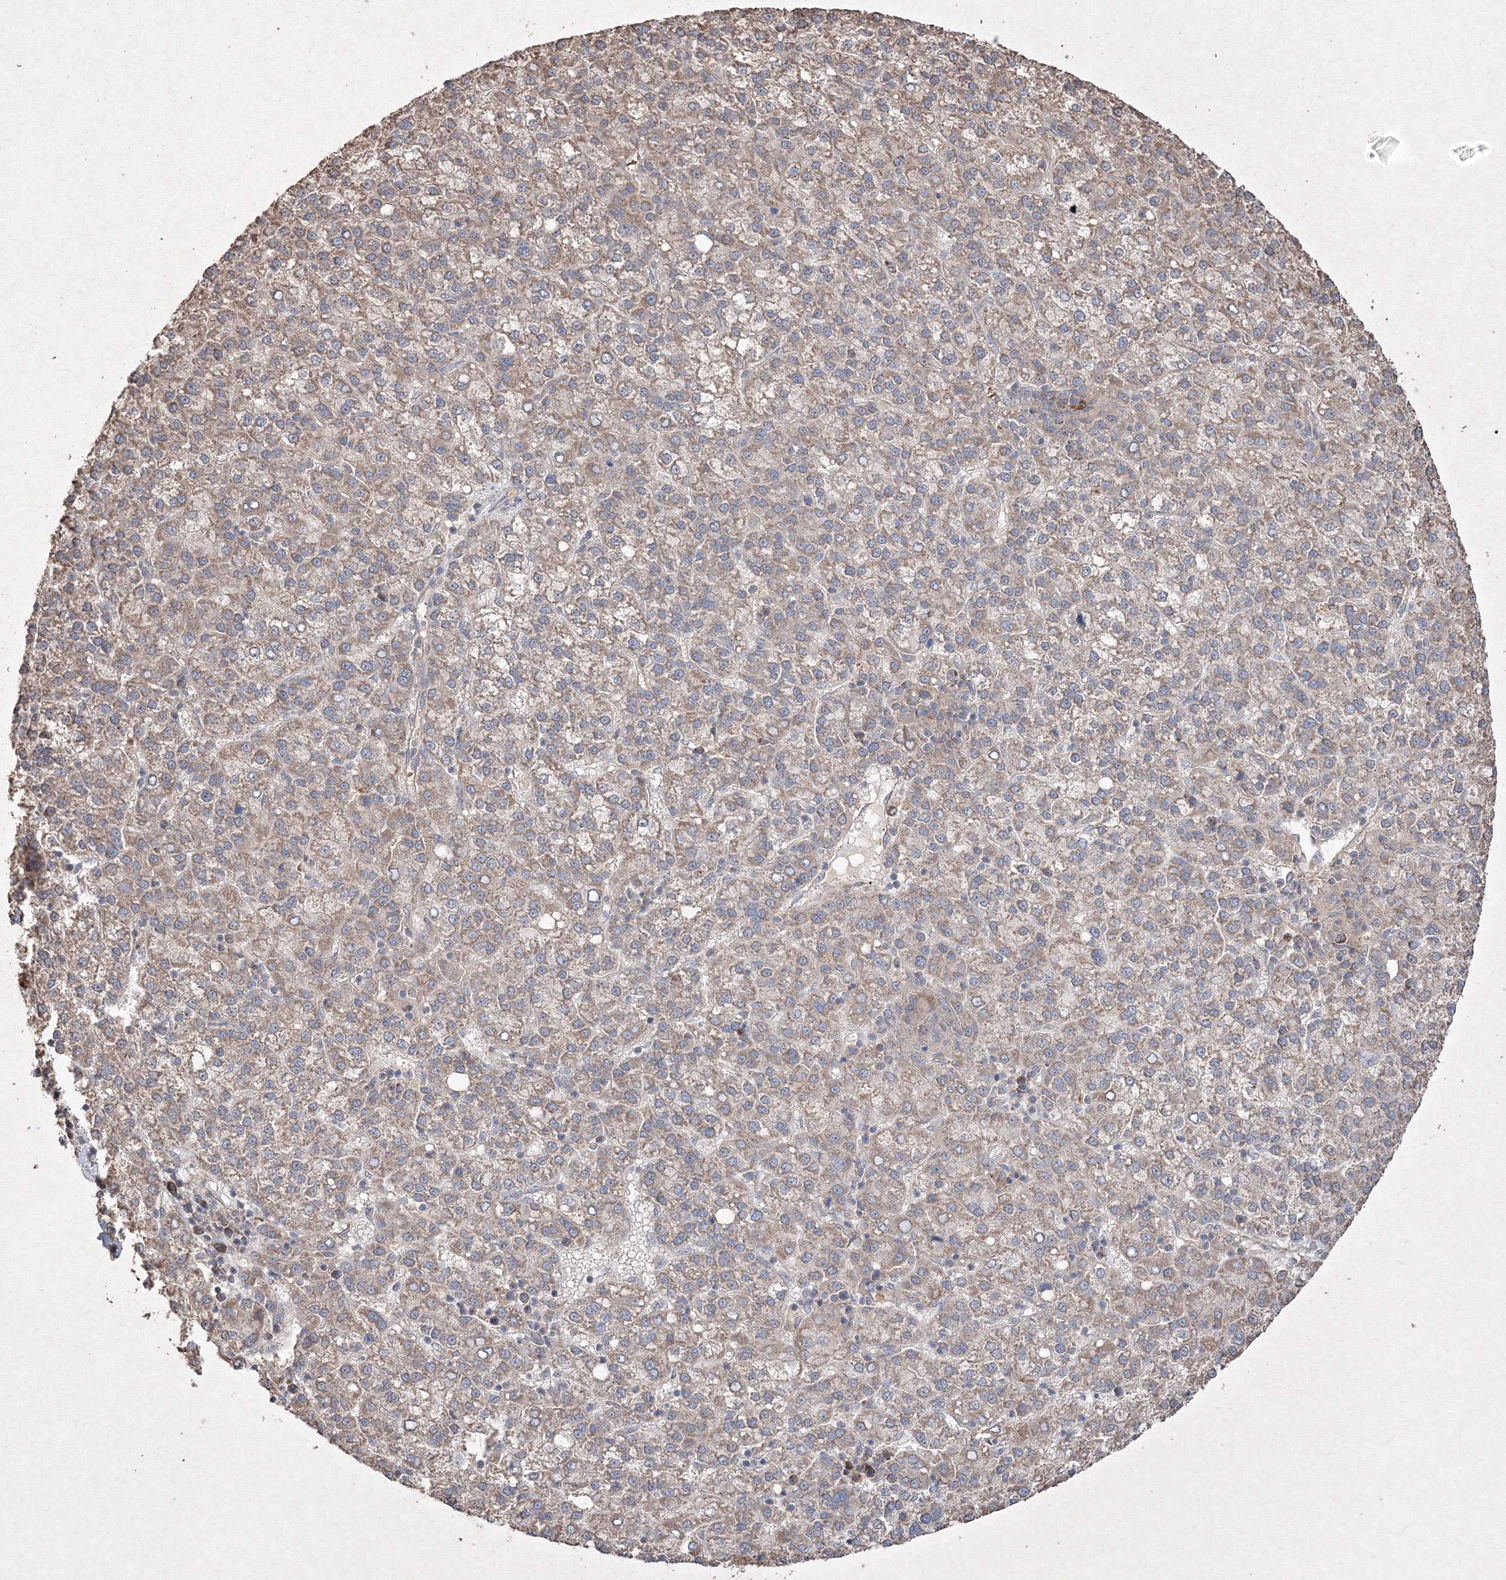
{"staining": {"intensity": "weak", "quantity": ">75%", "location": "cytoplasmic/membranous"}, "tissue": "liver cancer", "cell_type": "Tumor cells", "image_type": "cancer", "snomed": [{"axis": "morphology", "description": "Carcinoma, Hepatocellular, NOS"}, {"axis": "topography", "description": "Liver"}], "caption": "A brown stain highlights weak cytoplasmic/membranous positivity of a protein in hepatocellular carcinoma (liver) tumor cells.", "gene": "GRSF1", "patient": {"sex": "female", "age": 58}}